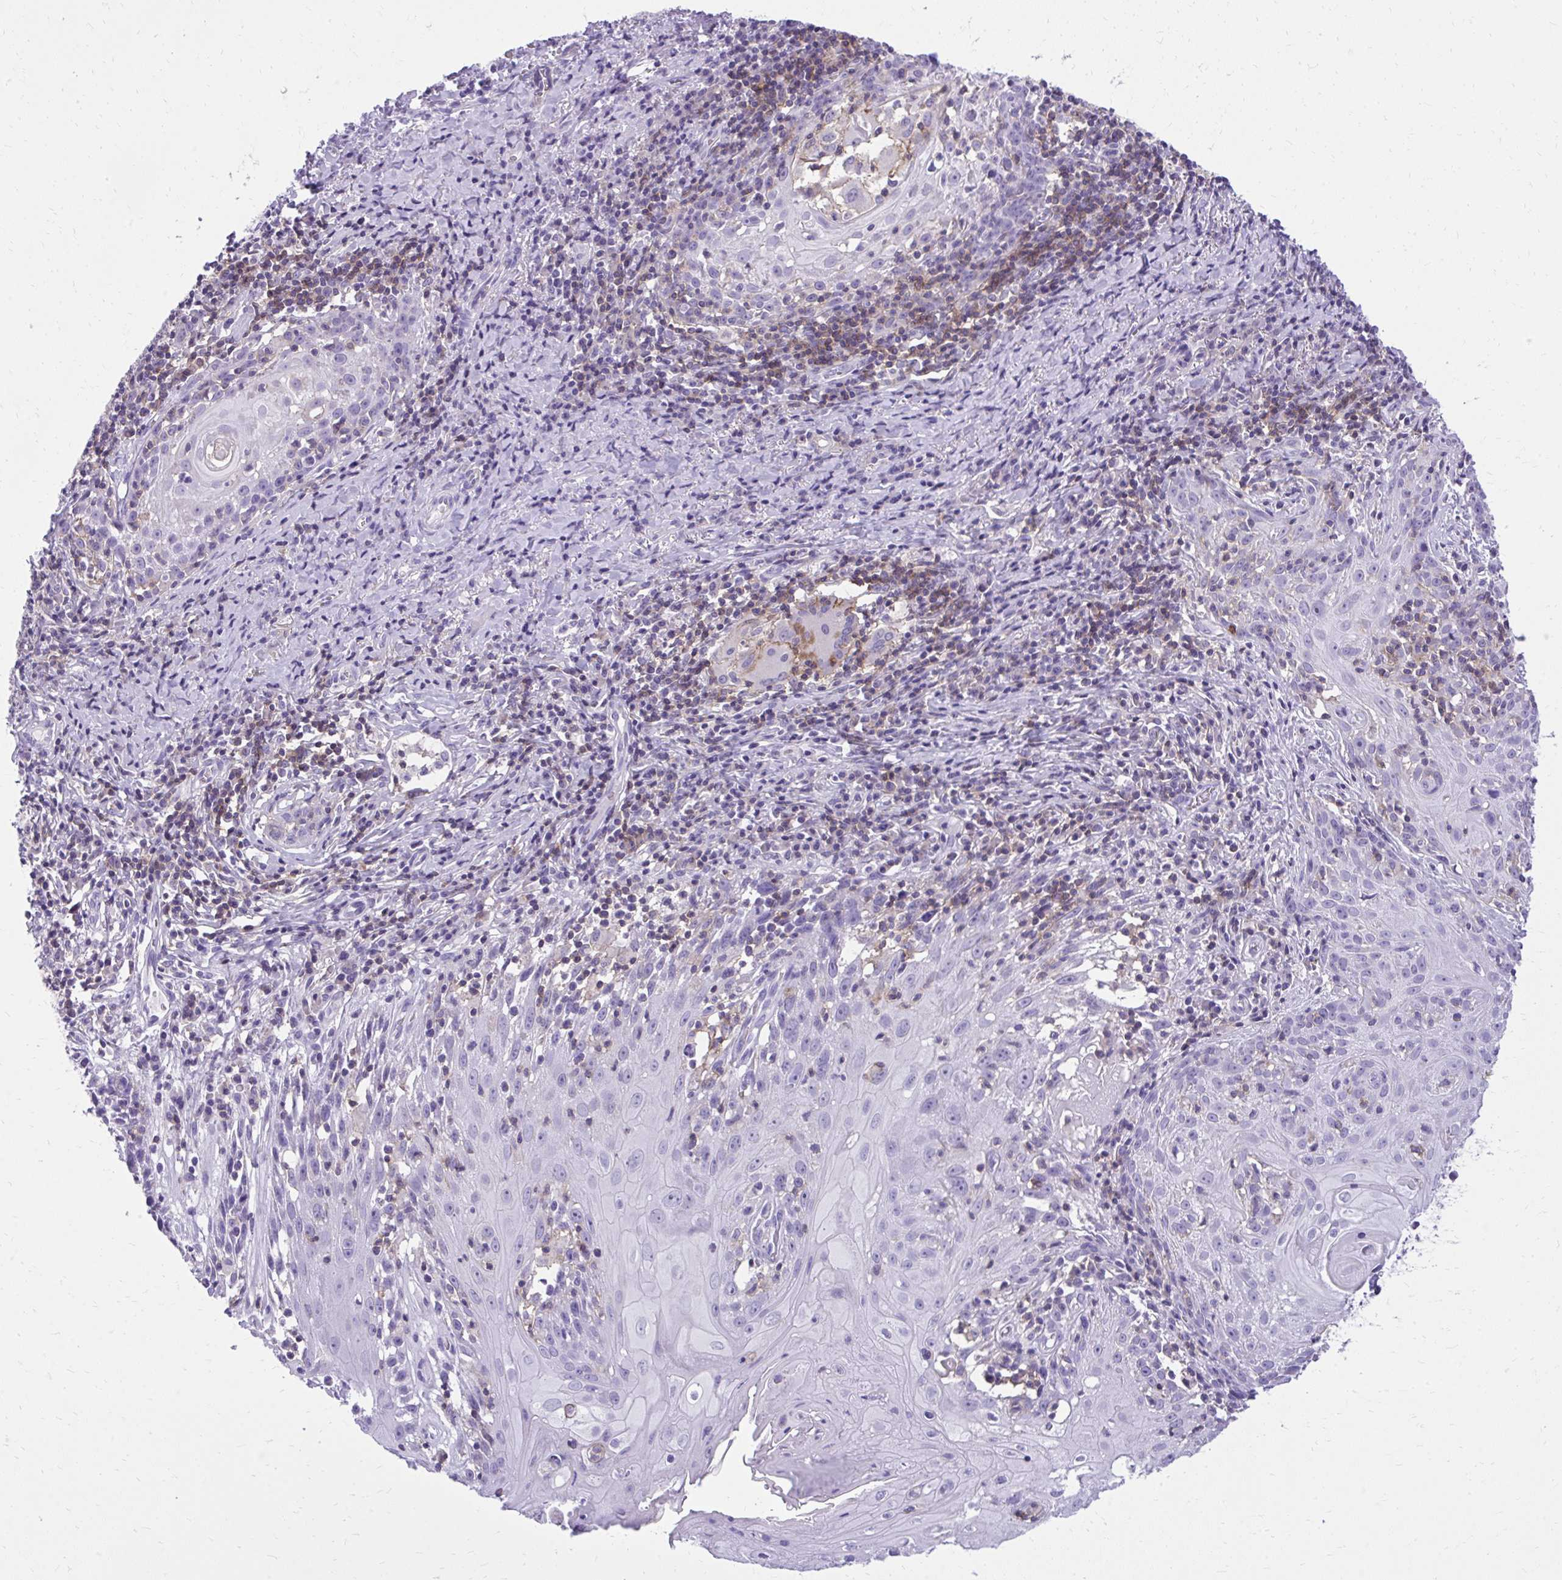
{"staining": {"intensity": "negative", "quantity": "none", "location": "none"}, "tissue": "skin cancer", "cell_type": "Tumor cells", "image_type": "cancer", "snomed": [{"axis": "morphology", "description": "Squamous cell carcinoma, NOS"}, {"axis": "topography", "description": "Skin"}, {"axis": "topography", "description": "Vulva"}], "caption": "This is an immunohistochemistry (IHC) histopathology image of skin squamous cell carcinoma. There is no positivity in tumor cells.", "gene": "GPRIN3", "patient": {"sex": "female", "age": 76}}